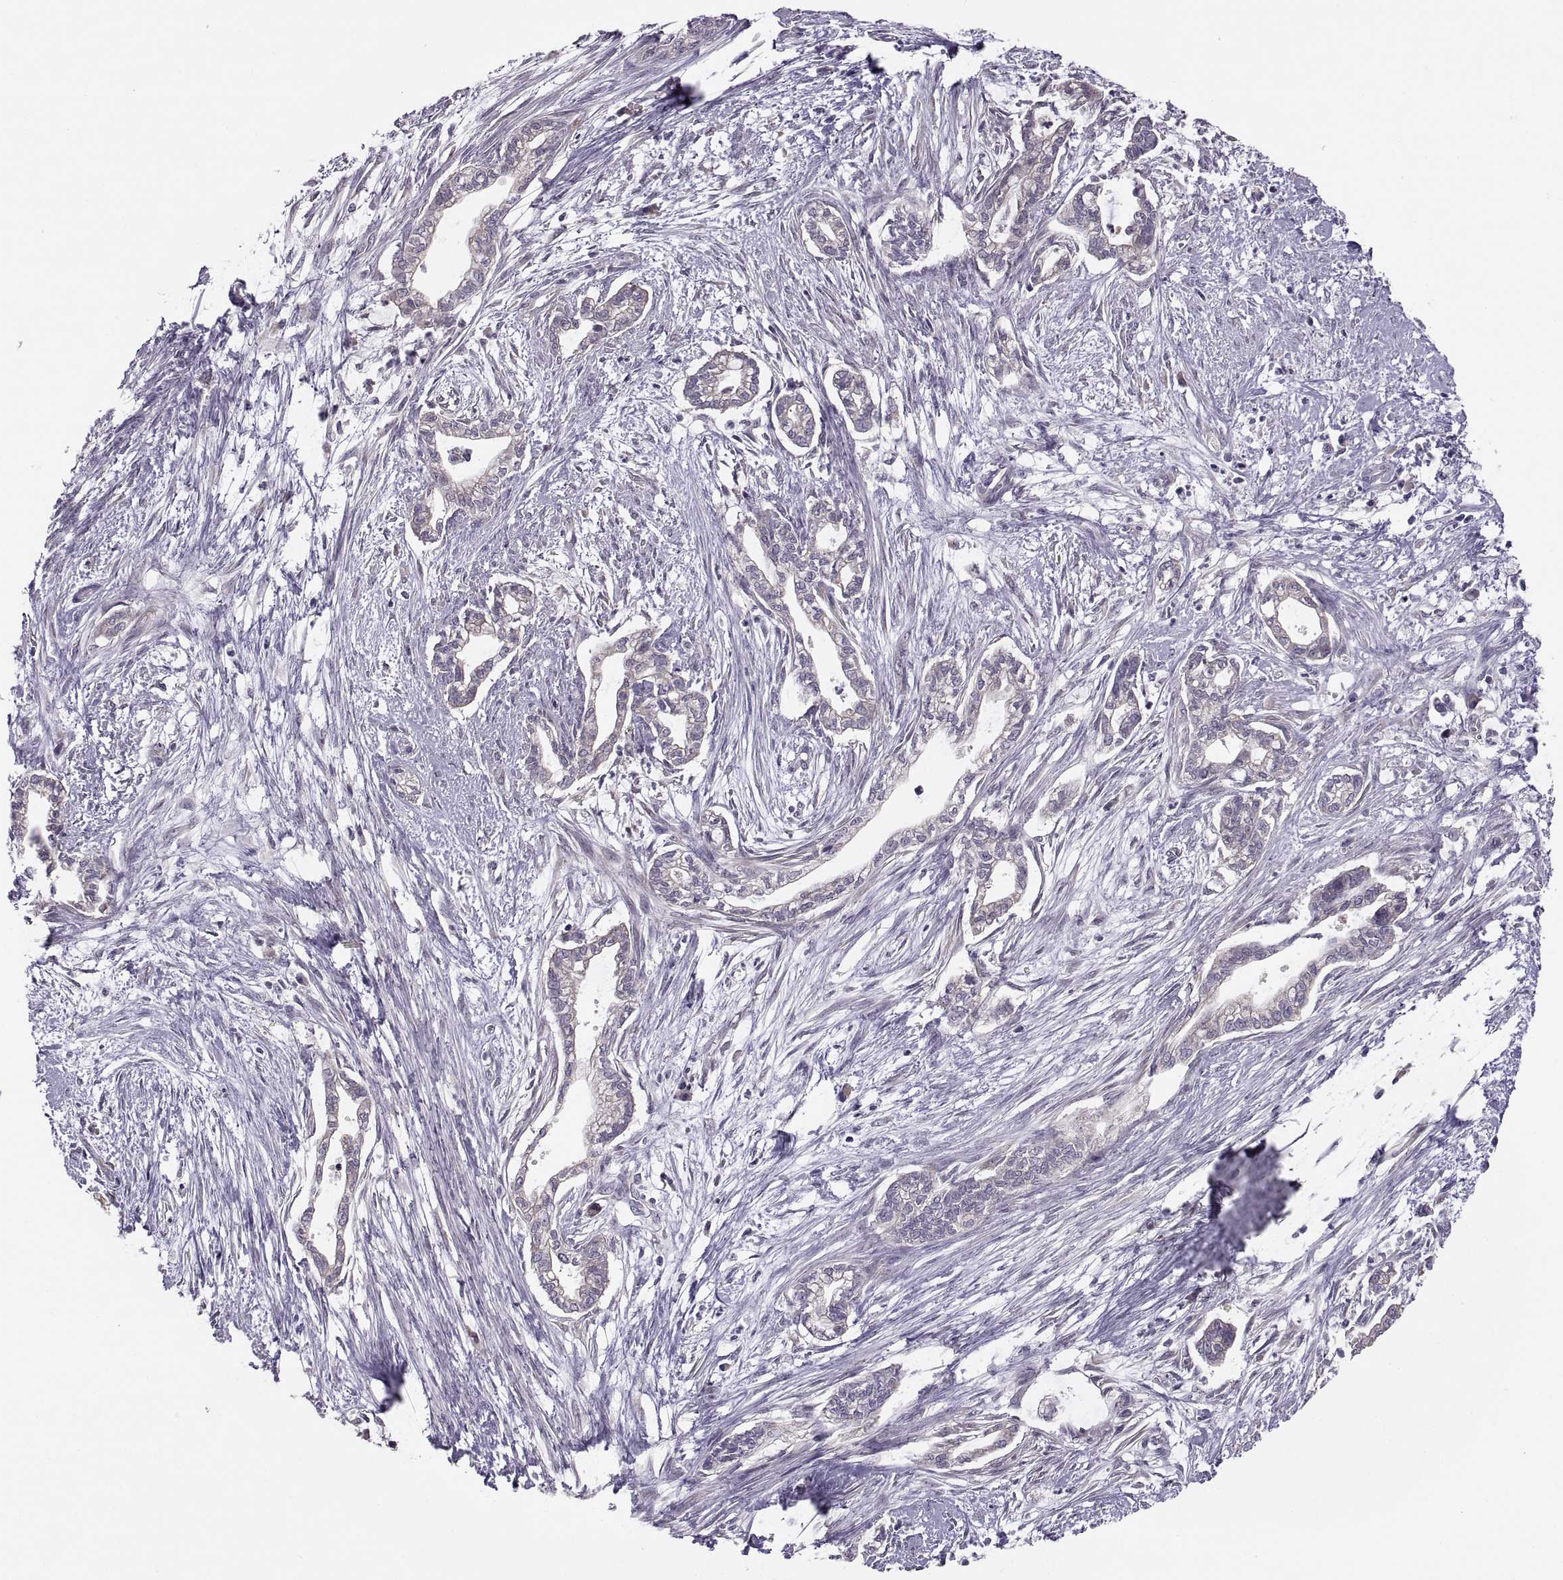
{"staining": {"intensity": "negative", "quantity": "none", "location": "none"}, "tissue": "cervical cancer", "cell_type": "Tumor cells", "image_type": "cancer", "snomed": [{"axis": "morphology", "description": "Adenocarcinoma, NOS"}, {"axis": "topography", "description": "Cervix"}], "caption": "DAB (3,3'-diaminobenzidine) immunohistochemical staining of cervical cancer (adenocarcinoma) shows no significant positivity in tumor cells.", "gene": "ACSBG2", "patient": {"sex": "female", "age": 62}}